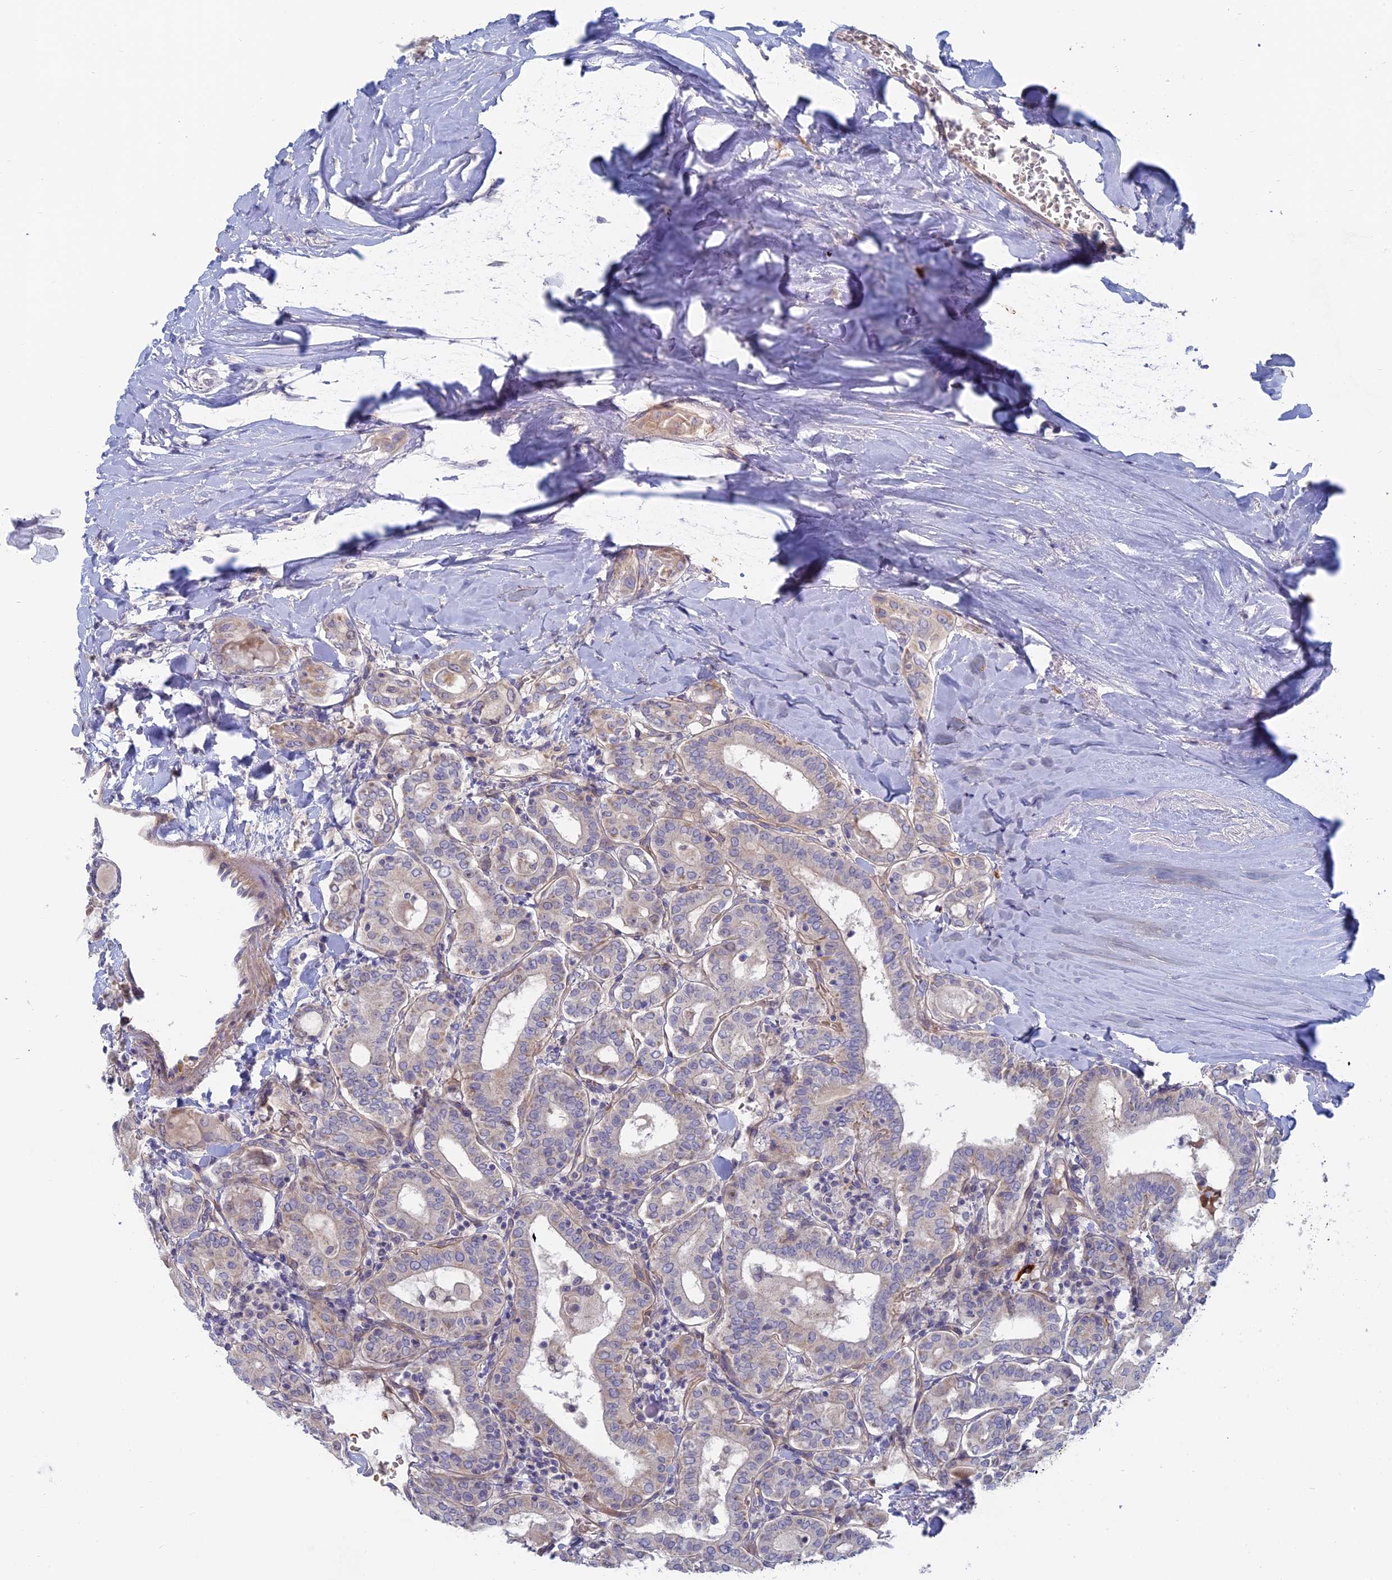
{"staining": {"intensity": "negative", "quantity": "none", "location": "none"}, "tissue": "thyroid cancer", "cell_type": "Tumor cells", "image_type": "cancer", "snomed": [{"axis": "morphology", "description": "Papillary adenocarcinoma, NOS"}, {"axis": "topography", "description": "Thyroid gland"}], "caption": "High magnification brightfield microscopy of thyroid papillary adenocarcinoma stained with DAB (3,3'-diaminobenzidine) (brown) and counterstained with hematoxylin (blue): tumor cells show no significant expression. The staining was performed using DAB to visualize the protein expression in brown, while the nuclei were stained in blue with hematoxylin (Magnification: 20x).", "gene": "TBC1D30", "patient": {"sex": "female", "age": 72}}